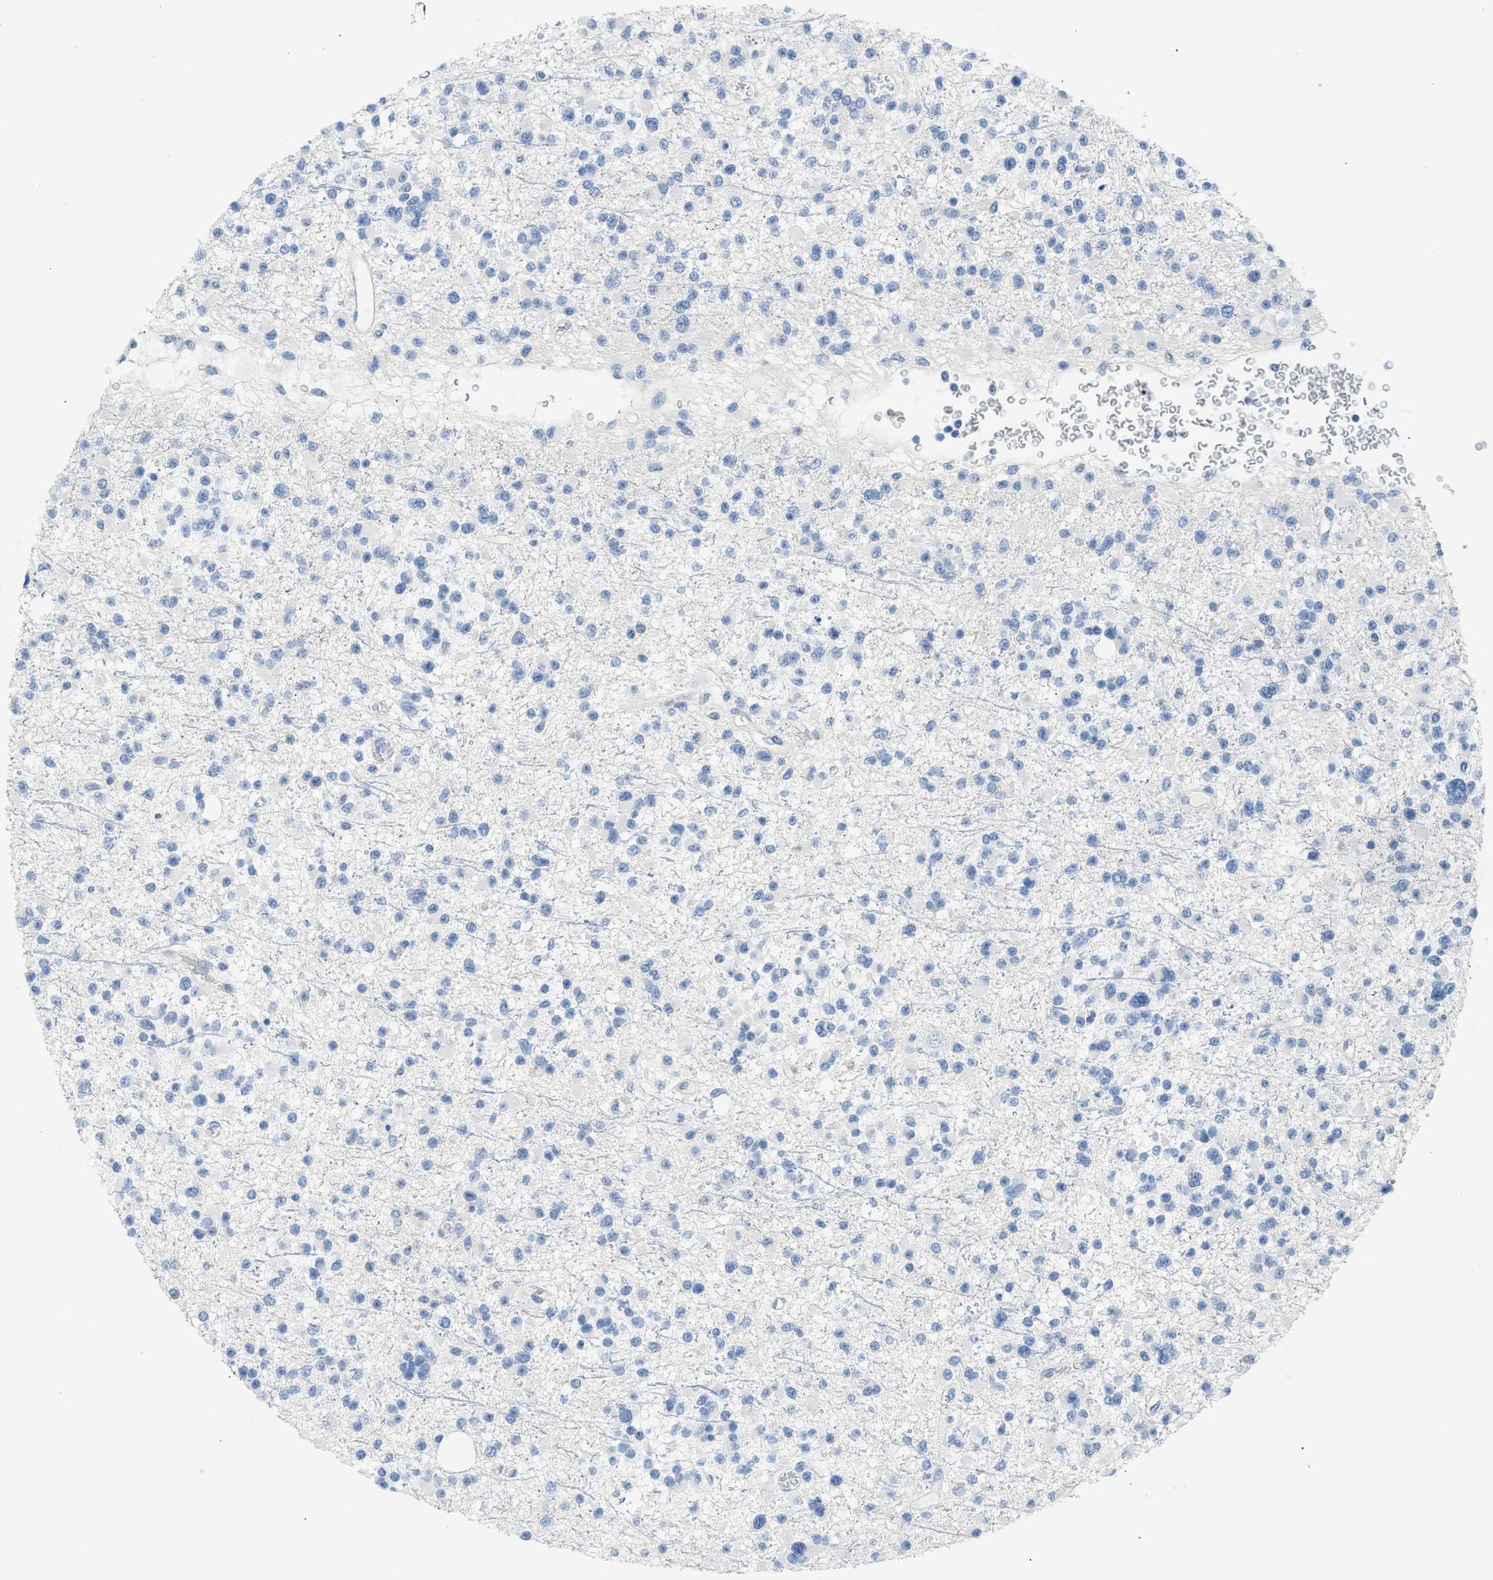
{"staining": {"intensity": "negative", "quantity": "none", "location": "none"}, "tissue": "glioma", "cell_type": "Tumor cells", "image_type": "cancer", "snomed": [{"axis": "morphology", "description": "Glioma, malignant, Low grade"}, {"axis": "topography", "description": "Brain"}], "caption": "High power microscopy image of an immunohistochemistry (IHC) histopathology image of glioma, revealing no significant expression in tumor cells.", "gene": "ERBB2", "patient": {"sex": "female", "age": 22}}